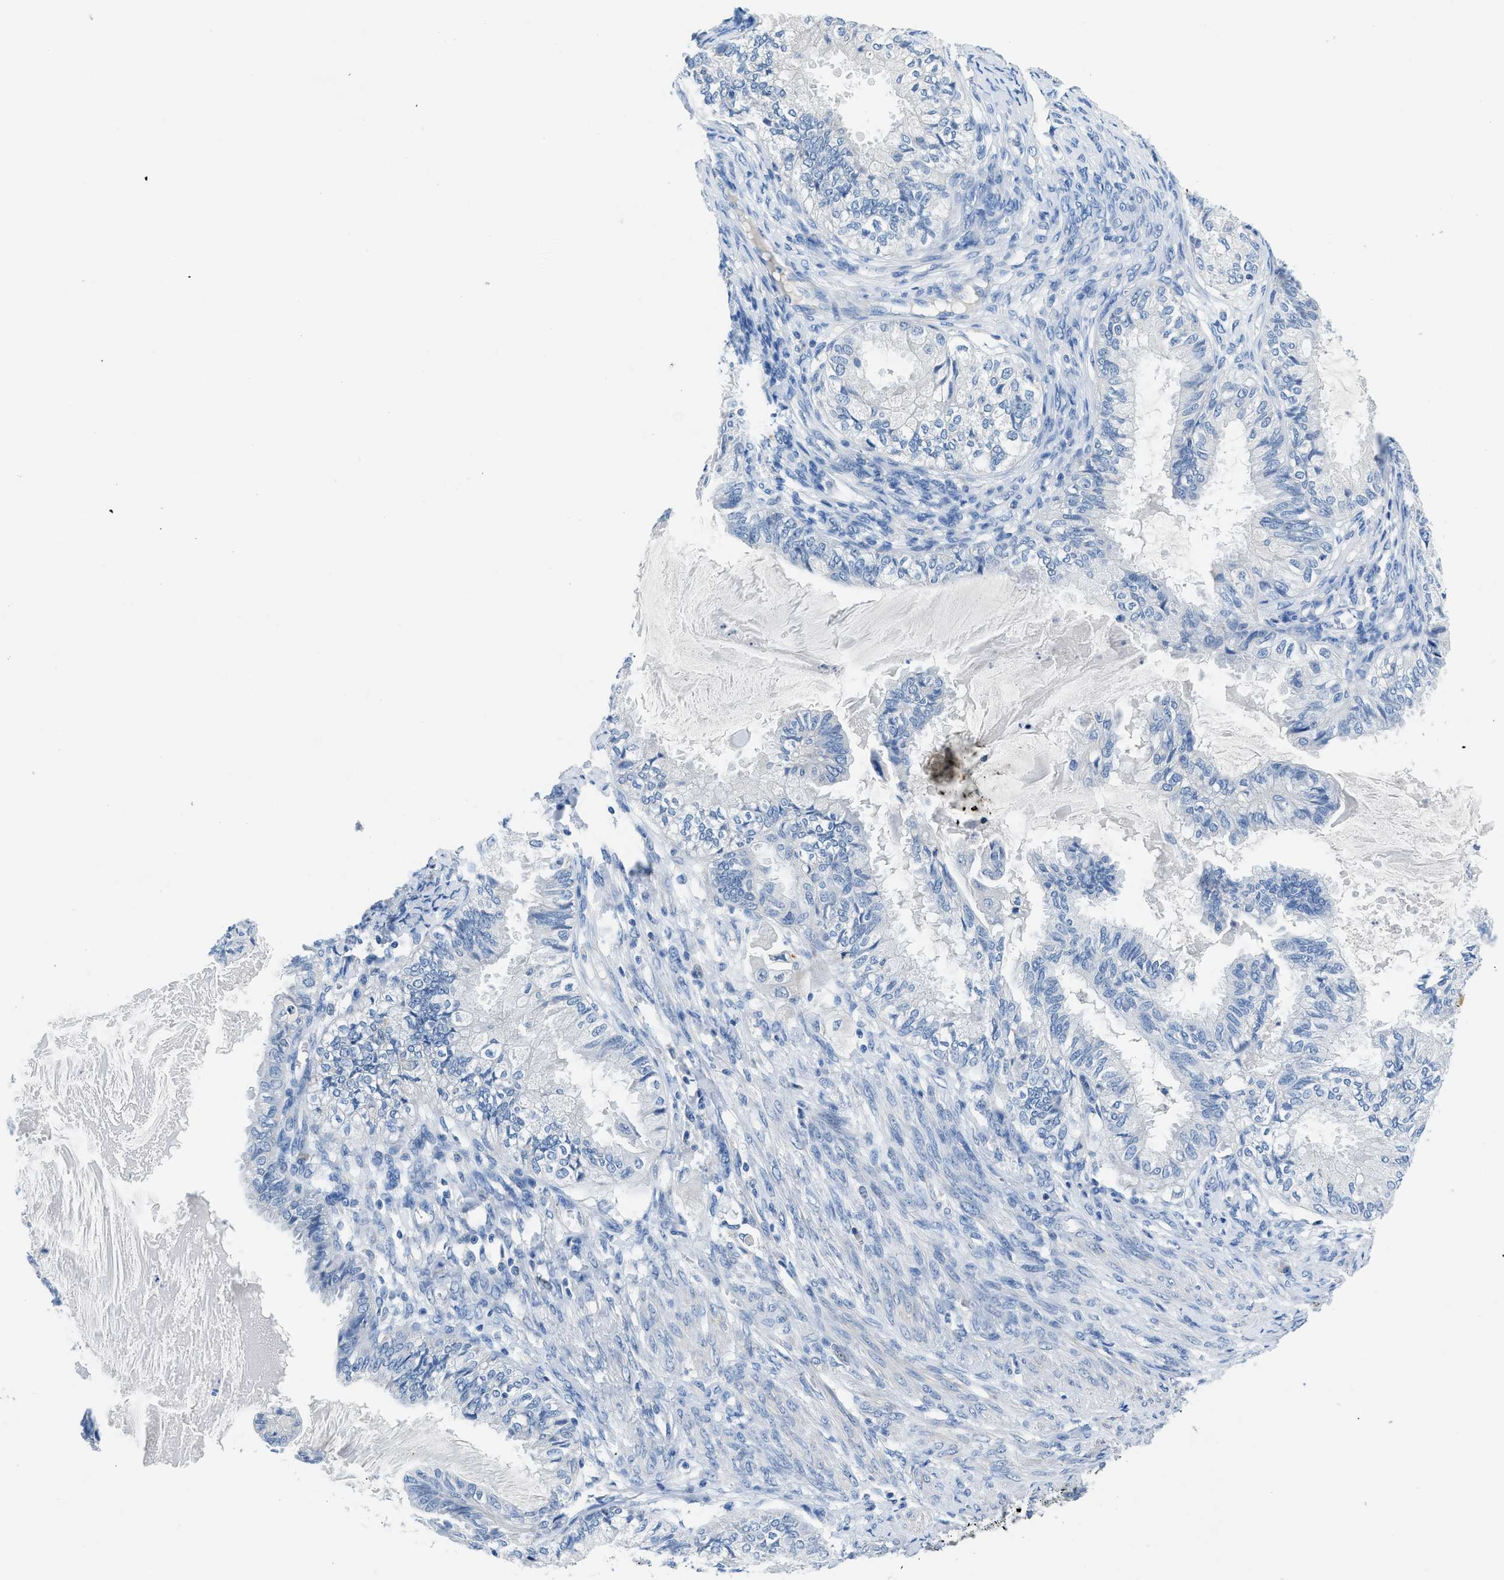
{"staining": {"intensity": "negative", "quantity": "none", "location": "none"}, "tissue": "cervical cancer", "cell_type": "Tumor cells", "image_type": "cancer", "snomed": [{"axis": "morphology", "description": "Normal tissue, NOS"}, {"axis": "morphology", "description": "Adenocarcinoma, NOS"}, {"axis": "topography", "description": "Cervix"}, {"axis": "topography", "description": "Endometrium"}], "caption": "This histopathology image is of cervical cancer stained with immunohistochemistry (IHC) to label a protein in brown with the nuclei are counter-stained blue. There is no expression in tumor cells.", "gene": "SLC10A6", "patient": {"sex": "female", "age": 86}}